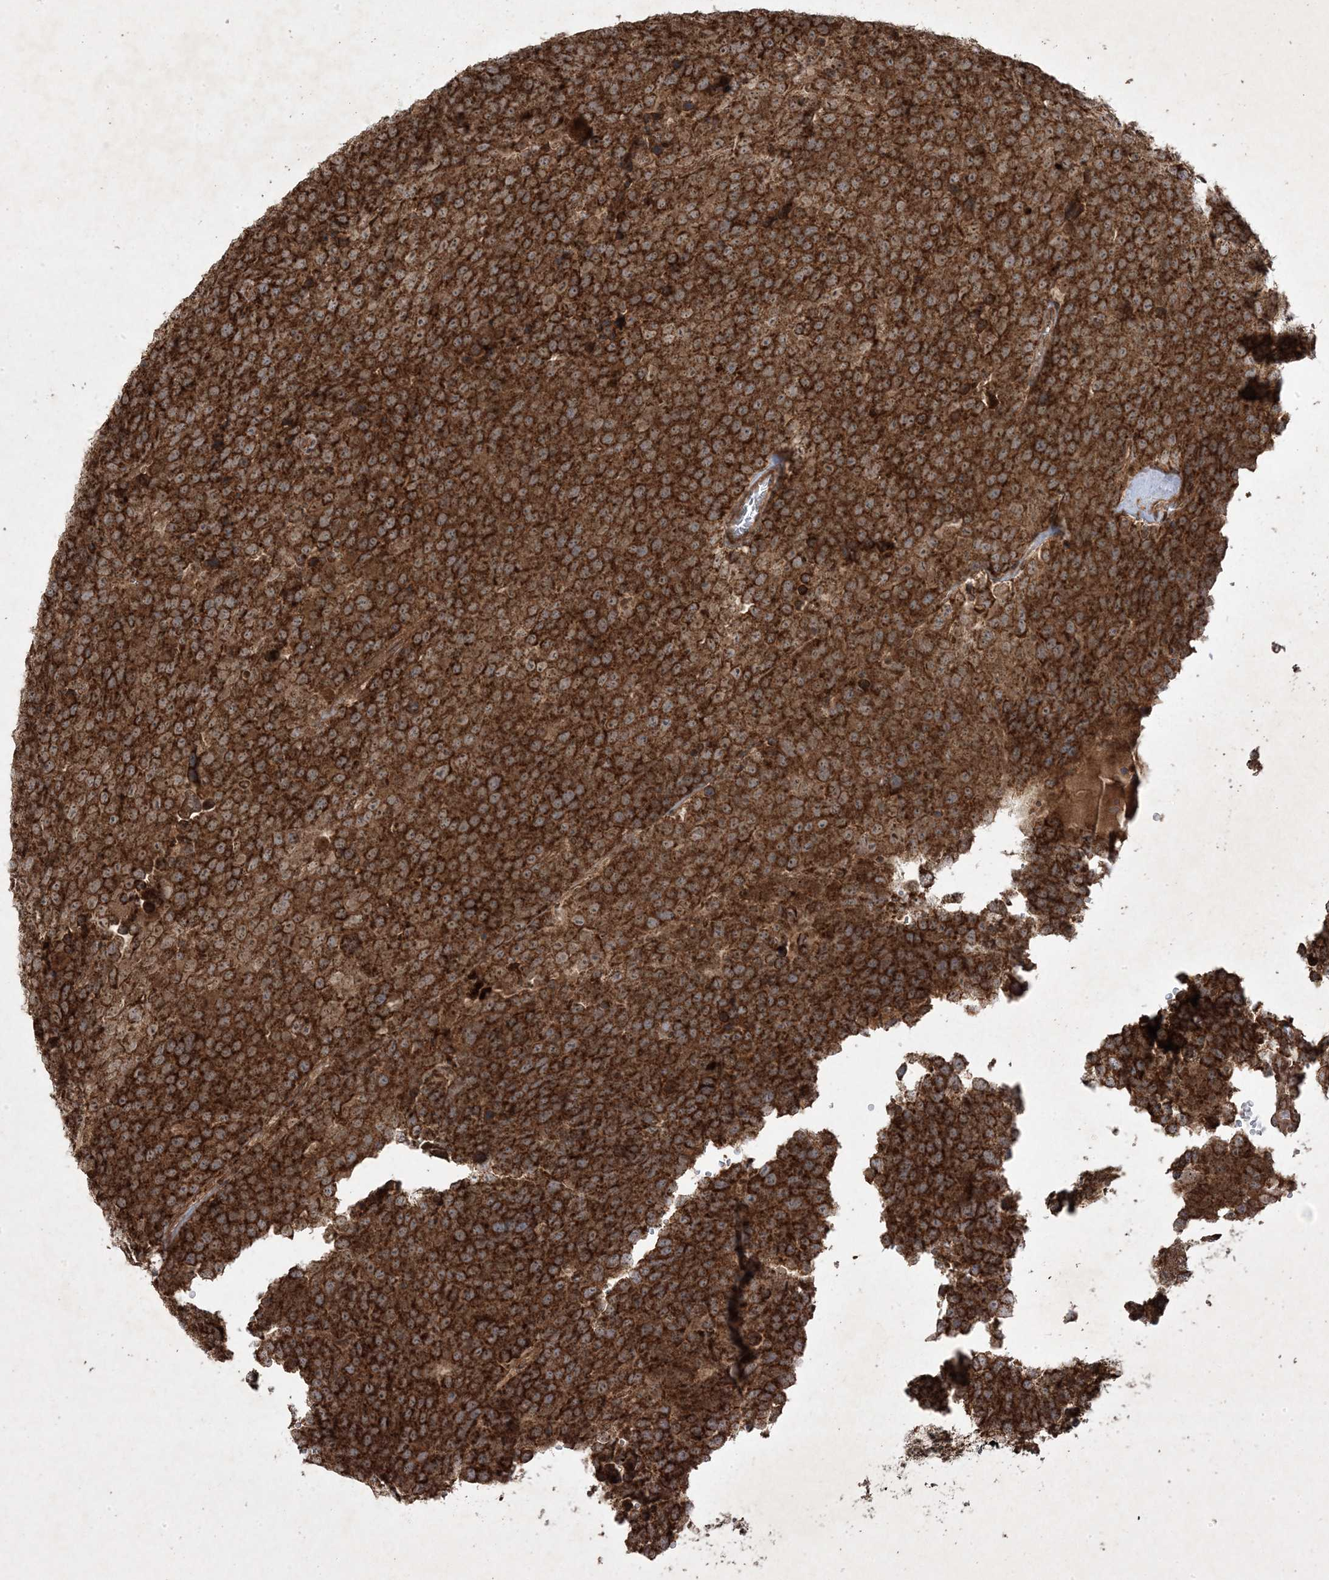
{"staining": {"intensity": "strong", "quantity": ">75%", "location": "cytoplasmic/membranous"}, "tissue": "testis cancer", "cell_type": "Tumor cells", "image_type": "cancer", "snomed": [{"axis": "morphology", "description": "Seminoma, NOS"}, {"axis": "topography", "description": "Testis"}], "caption": "Testis seminoma tissue reveals strong cytoplasmic/membranous expression in about >75% of tumor cells, visualized by immunohistochemistry.", "gene": "PLEKHM2", "patient": {"sex": "male", "age": 71}}